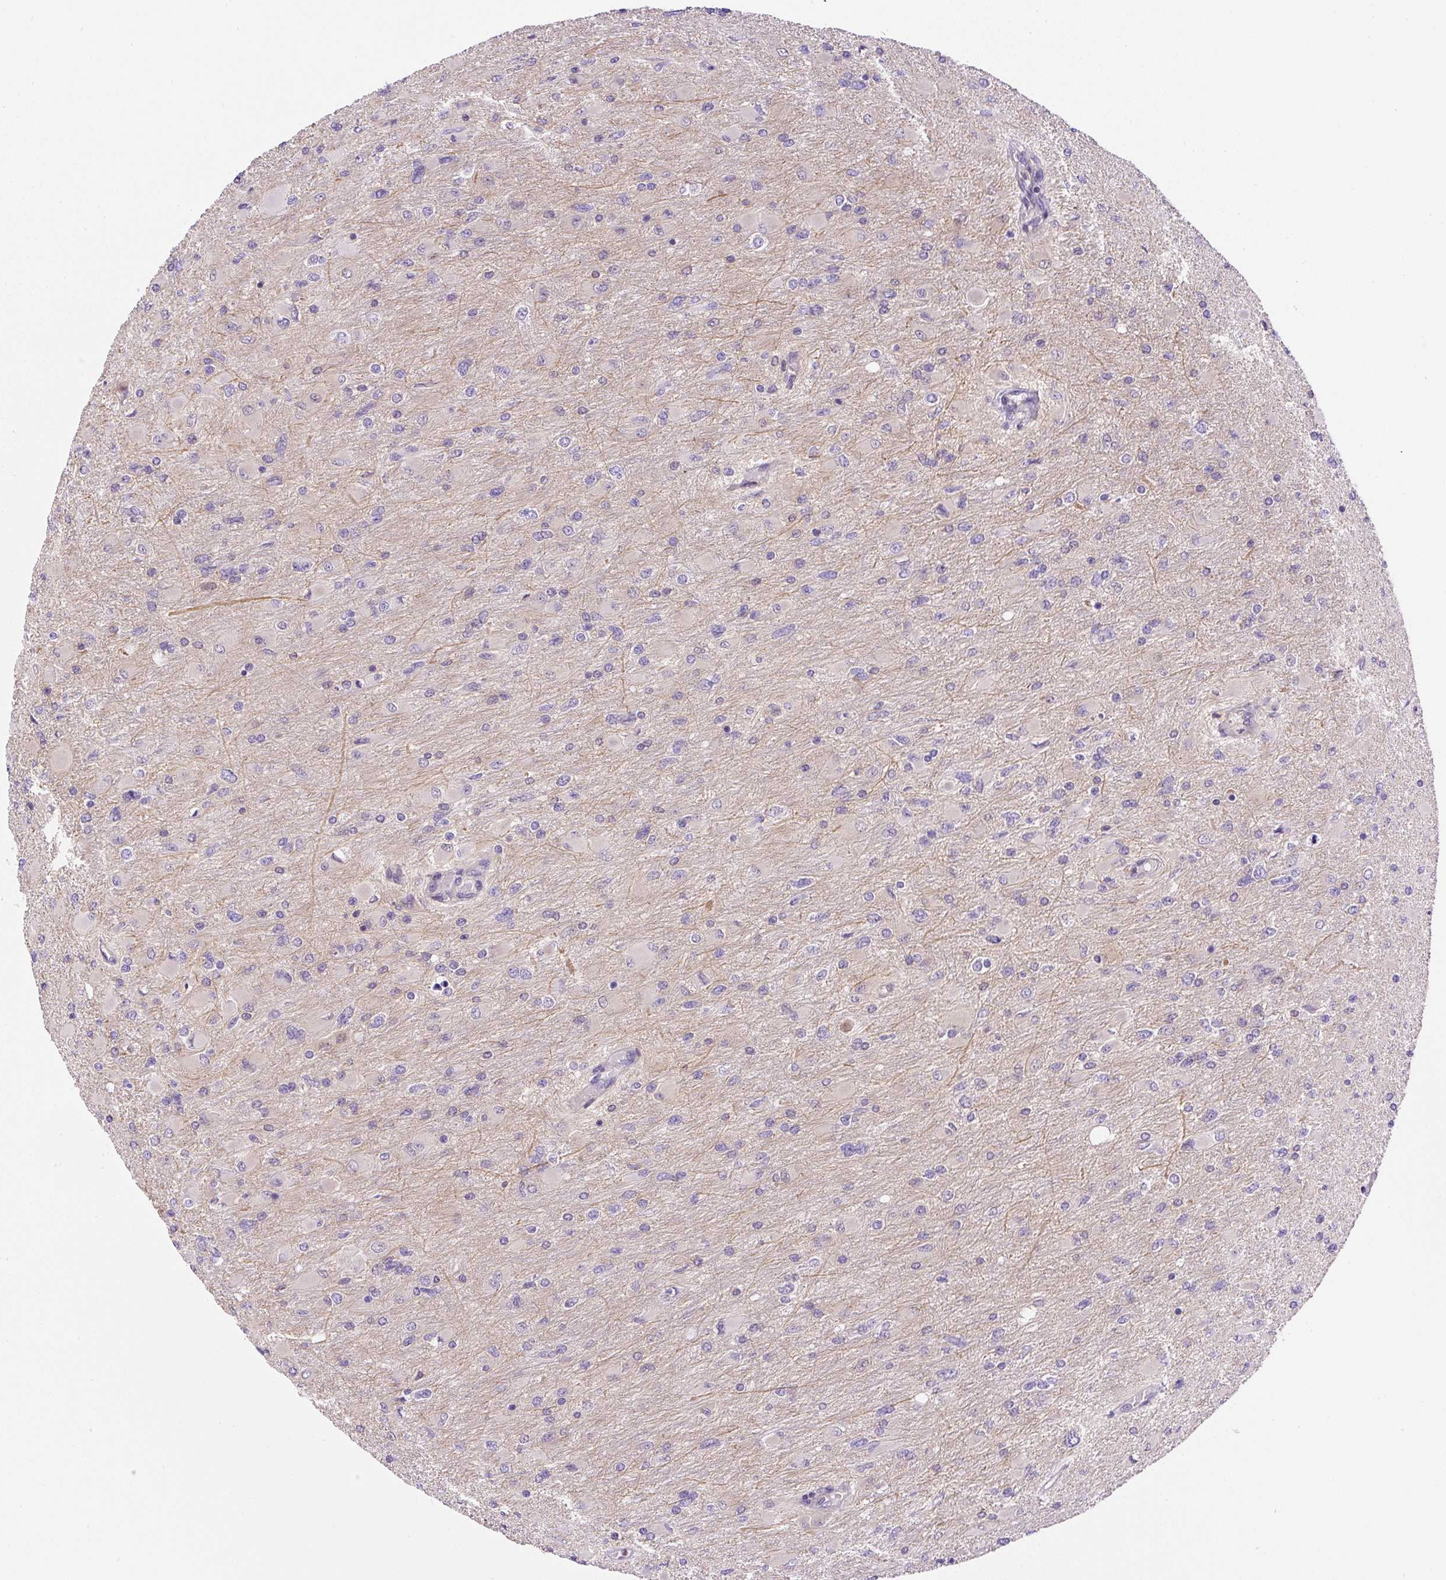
{"staining": {"intensity": "negative", "quantity": "none", "location": "none"}, "tissue": "glioma", "cell_type": "Tumor cells", "image_type": "cancer", "snomed": [{"axis": "morphology", "description": "Glioma, malignant, High grade"}, {"axis": "topography", "description": "Cerebral cortex"}], "caption": "IHC histopathology image of neoplastic tissue: human malignant glioma (high-grade) stained with DAB (3,3'-diaminobenzidine) exhibits no significant protein expression in tumor cells. (IHC, brightfield microscopy, high magnification).", "gene": "CCDC28A", "patient": {"sex": "female", "age": 36}}